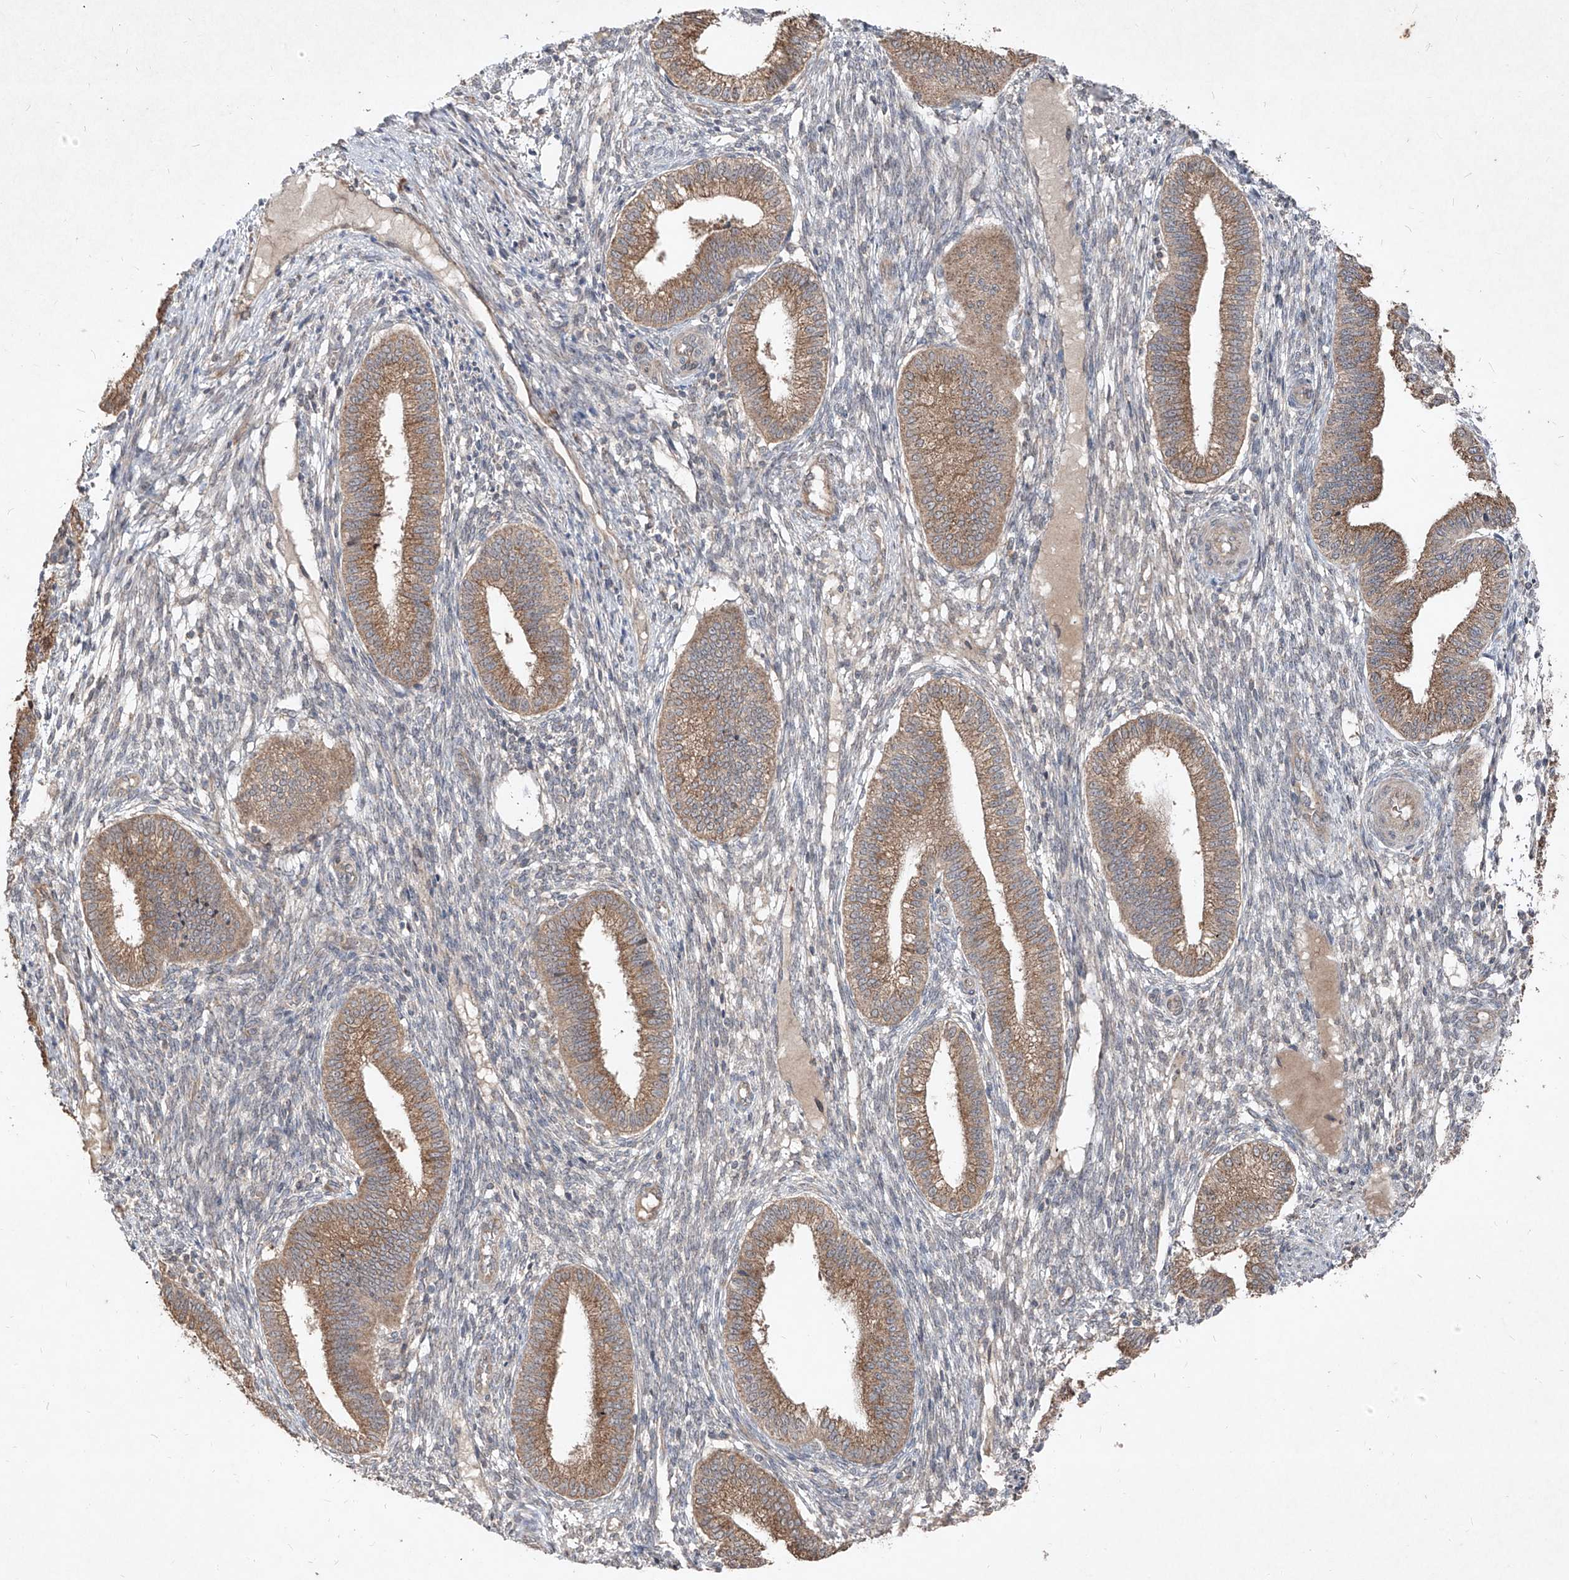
{"staining": {"intensity": "moderate", "quantity": "<25%", "location": "cytoplasmic/membranous"}, "tissue": "endometrium", "cell_type": "Cells in endometrial stroma", "image_type": "normal", "snomed": [{"axis": "morphology", "description": "Normal tissue, NOS"}, {"axis": "topography", "description": "Endometrium"}], "caption": "Approximately <25% of cells in endometrial stroma in unremarkable human endometrium show moderate cytoplasmic/membranous protein staining as visualized by brown immunohistochemical staining.", "gene": "ABCD3", "patient": {"sex": "female", "age": 39}}